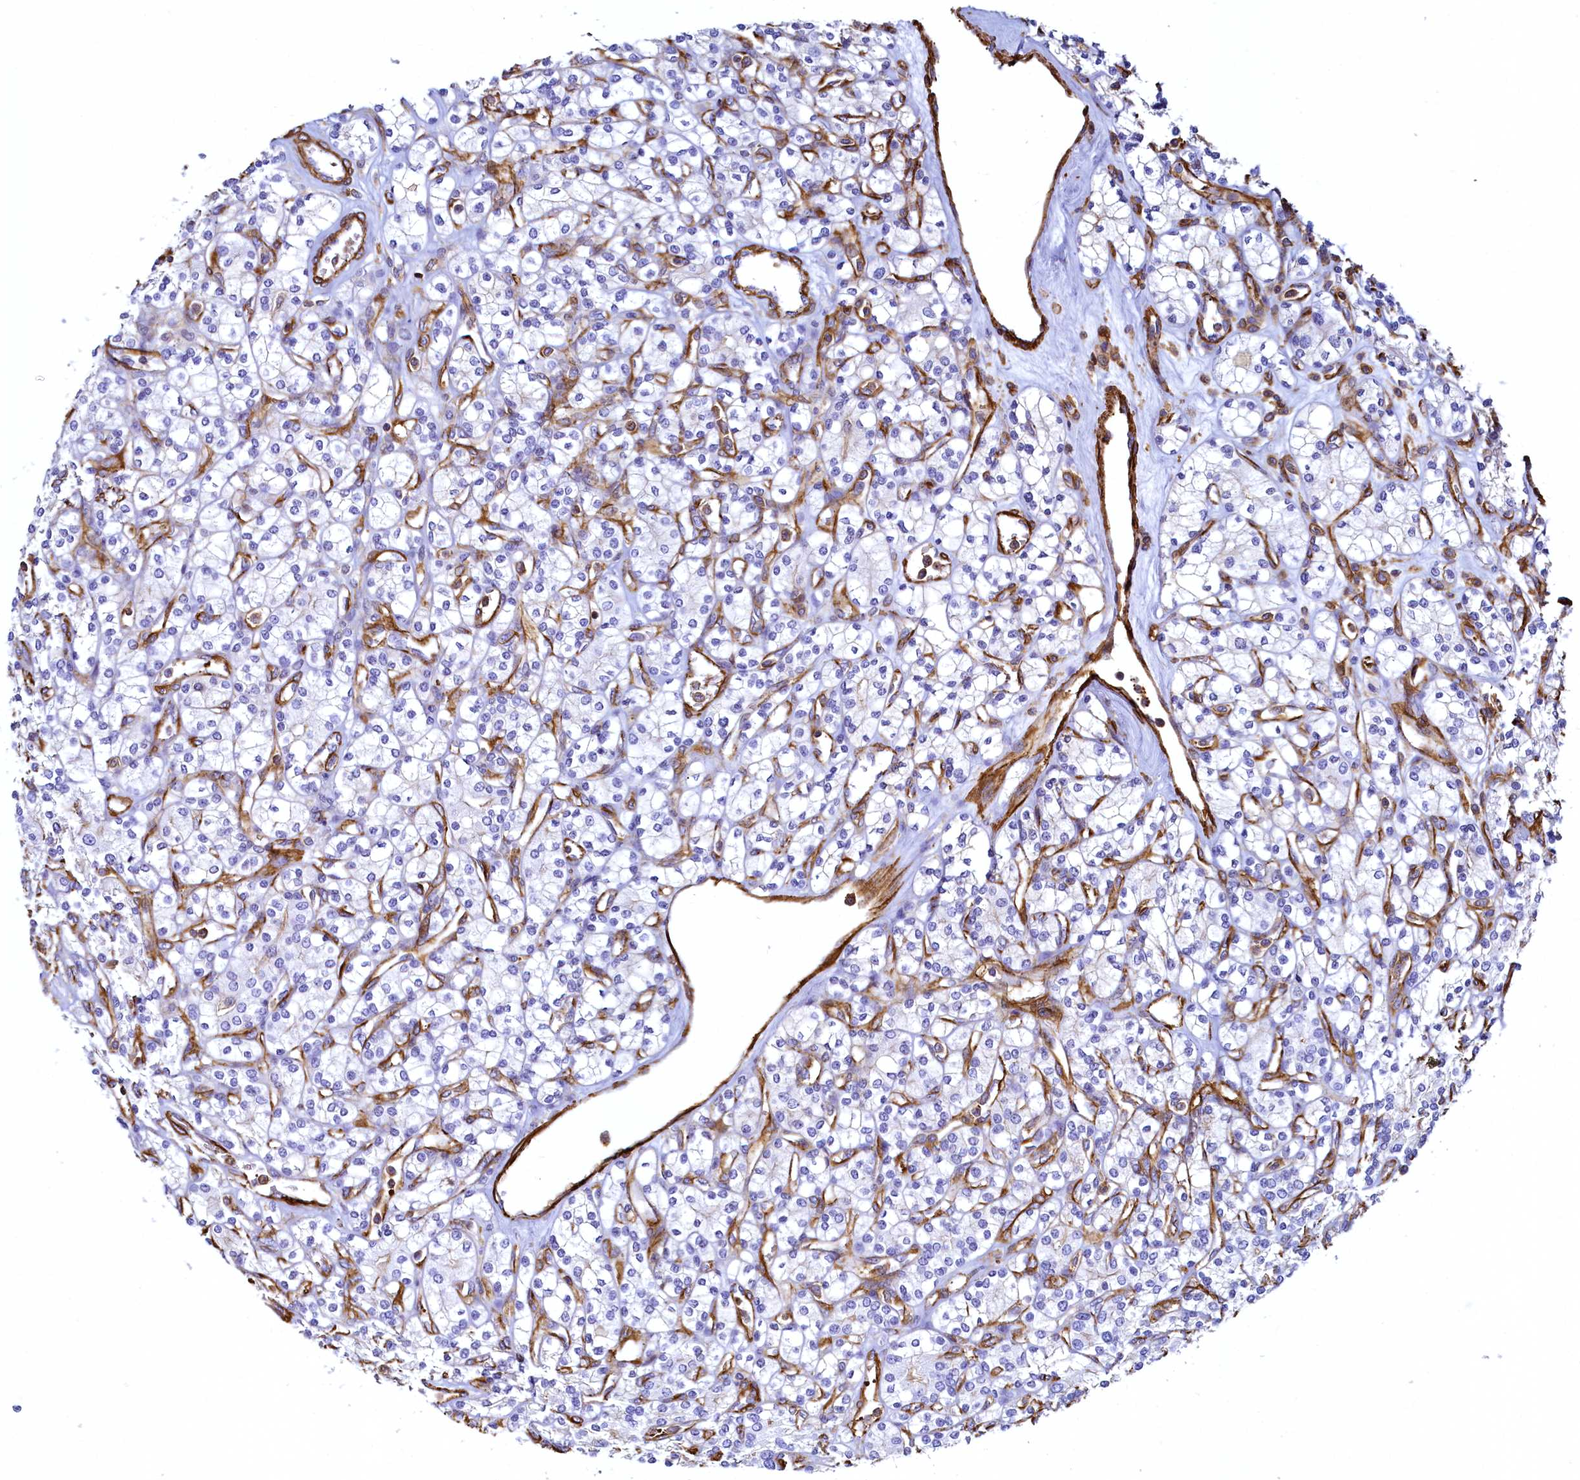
{"staining": {"intensity": "moderate", "quantity": "<25%", "location": "cytoplasmic/membranous"}, "tissue": "renal cancer", "cell_type": "Tumor cells", "image_type": "cancer", "snomed": [{"axis": "morphology", "description": "Adenocarcinoma, NOS"}, {"axis": "topography", "description": "Kidney"}], "caption": "Renal cancer tissue displays moderate cytoplasmic/membranous staining in about <25% of tumor cells", "gene": "THBS1", "patient": {"sex": "male", "age": 77}}